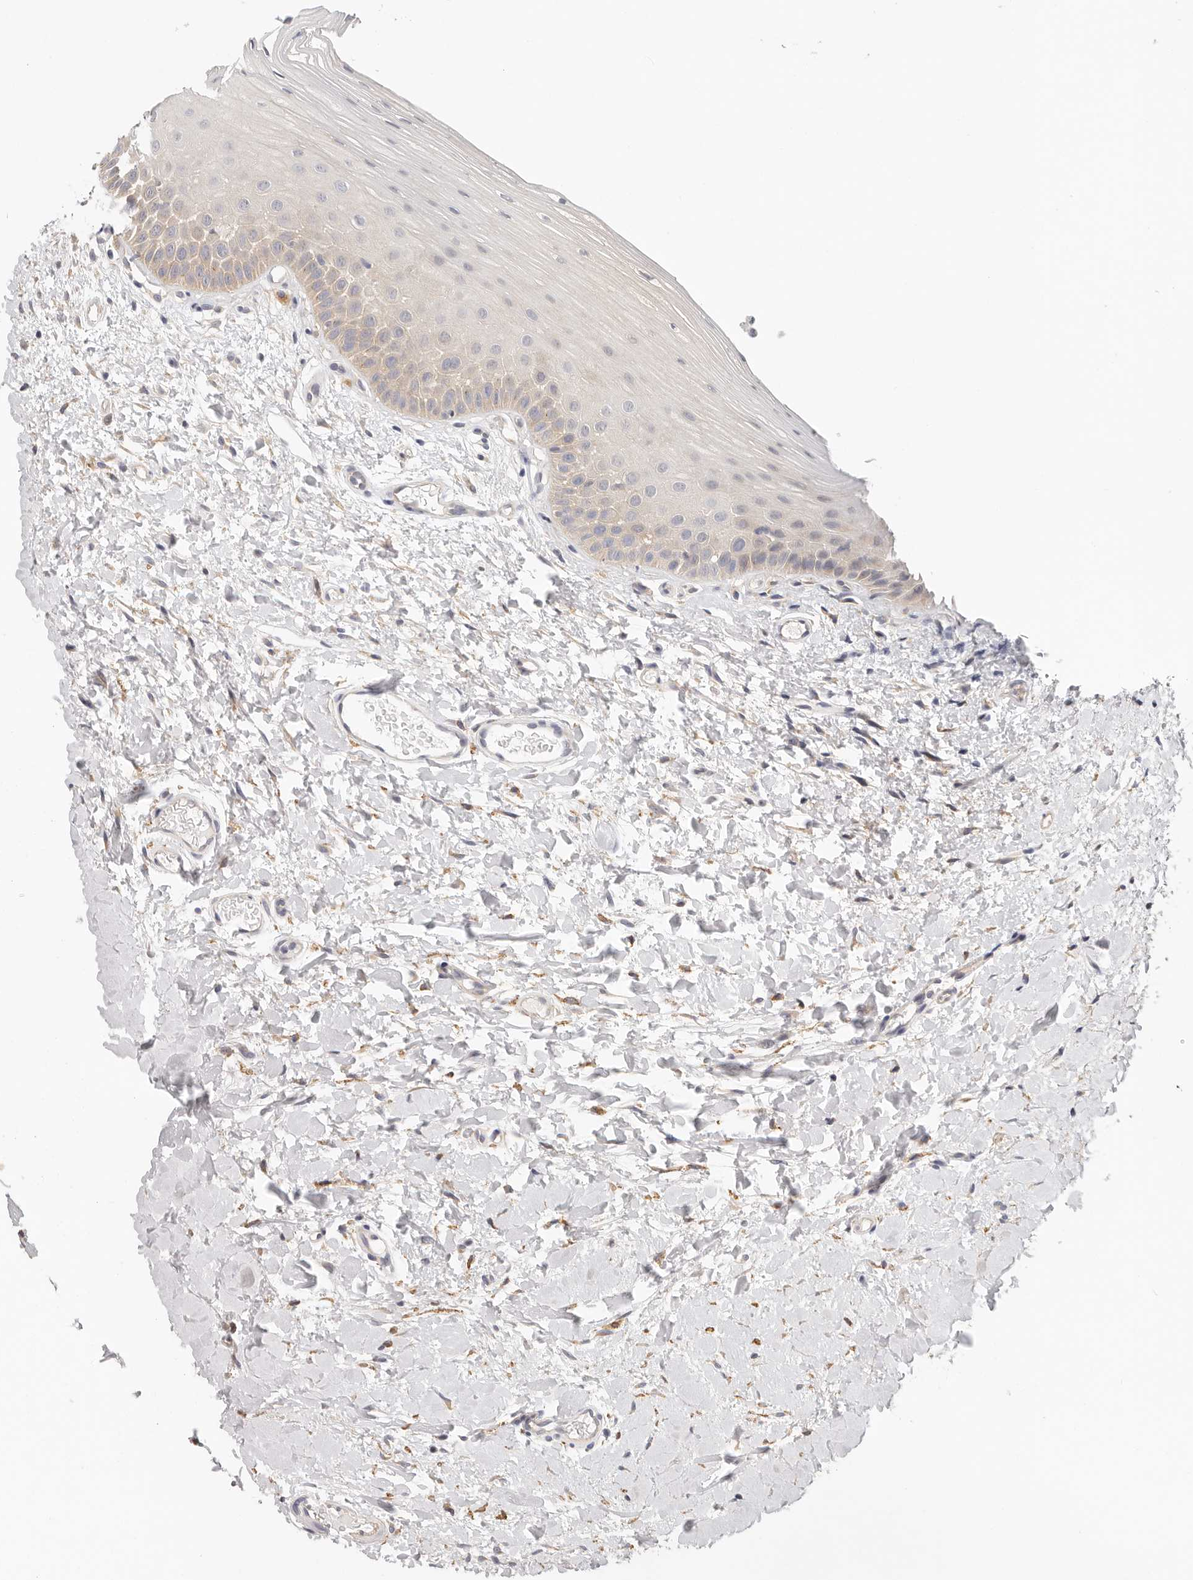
{"staining": {"intensity": "weak", "quantity": "25%-75%", "location": "cytoplasmic/membranous"}, "tissue": "oral mucosa", "cell_type": "Squamous epithelial cells", "image_type": "normal", "snomed": [{"axis": "morphology", "description": "Normal tissue, NOS"}, {"axis": "topography", "description": "Oral tissue"}], "caption": "An immunohistochemistry micrograph of benign tissue is shown. Protein staining in brown shows weak cytoplasmic/membranous positivity in oral mucosa within squamous epithelial cells.", "gene": "AFDN", "patient": {"sex": "female", "age": 56}}